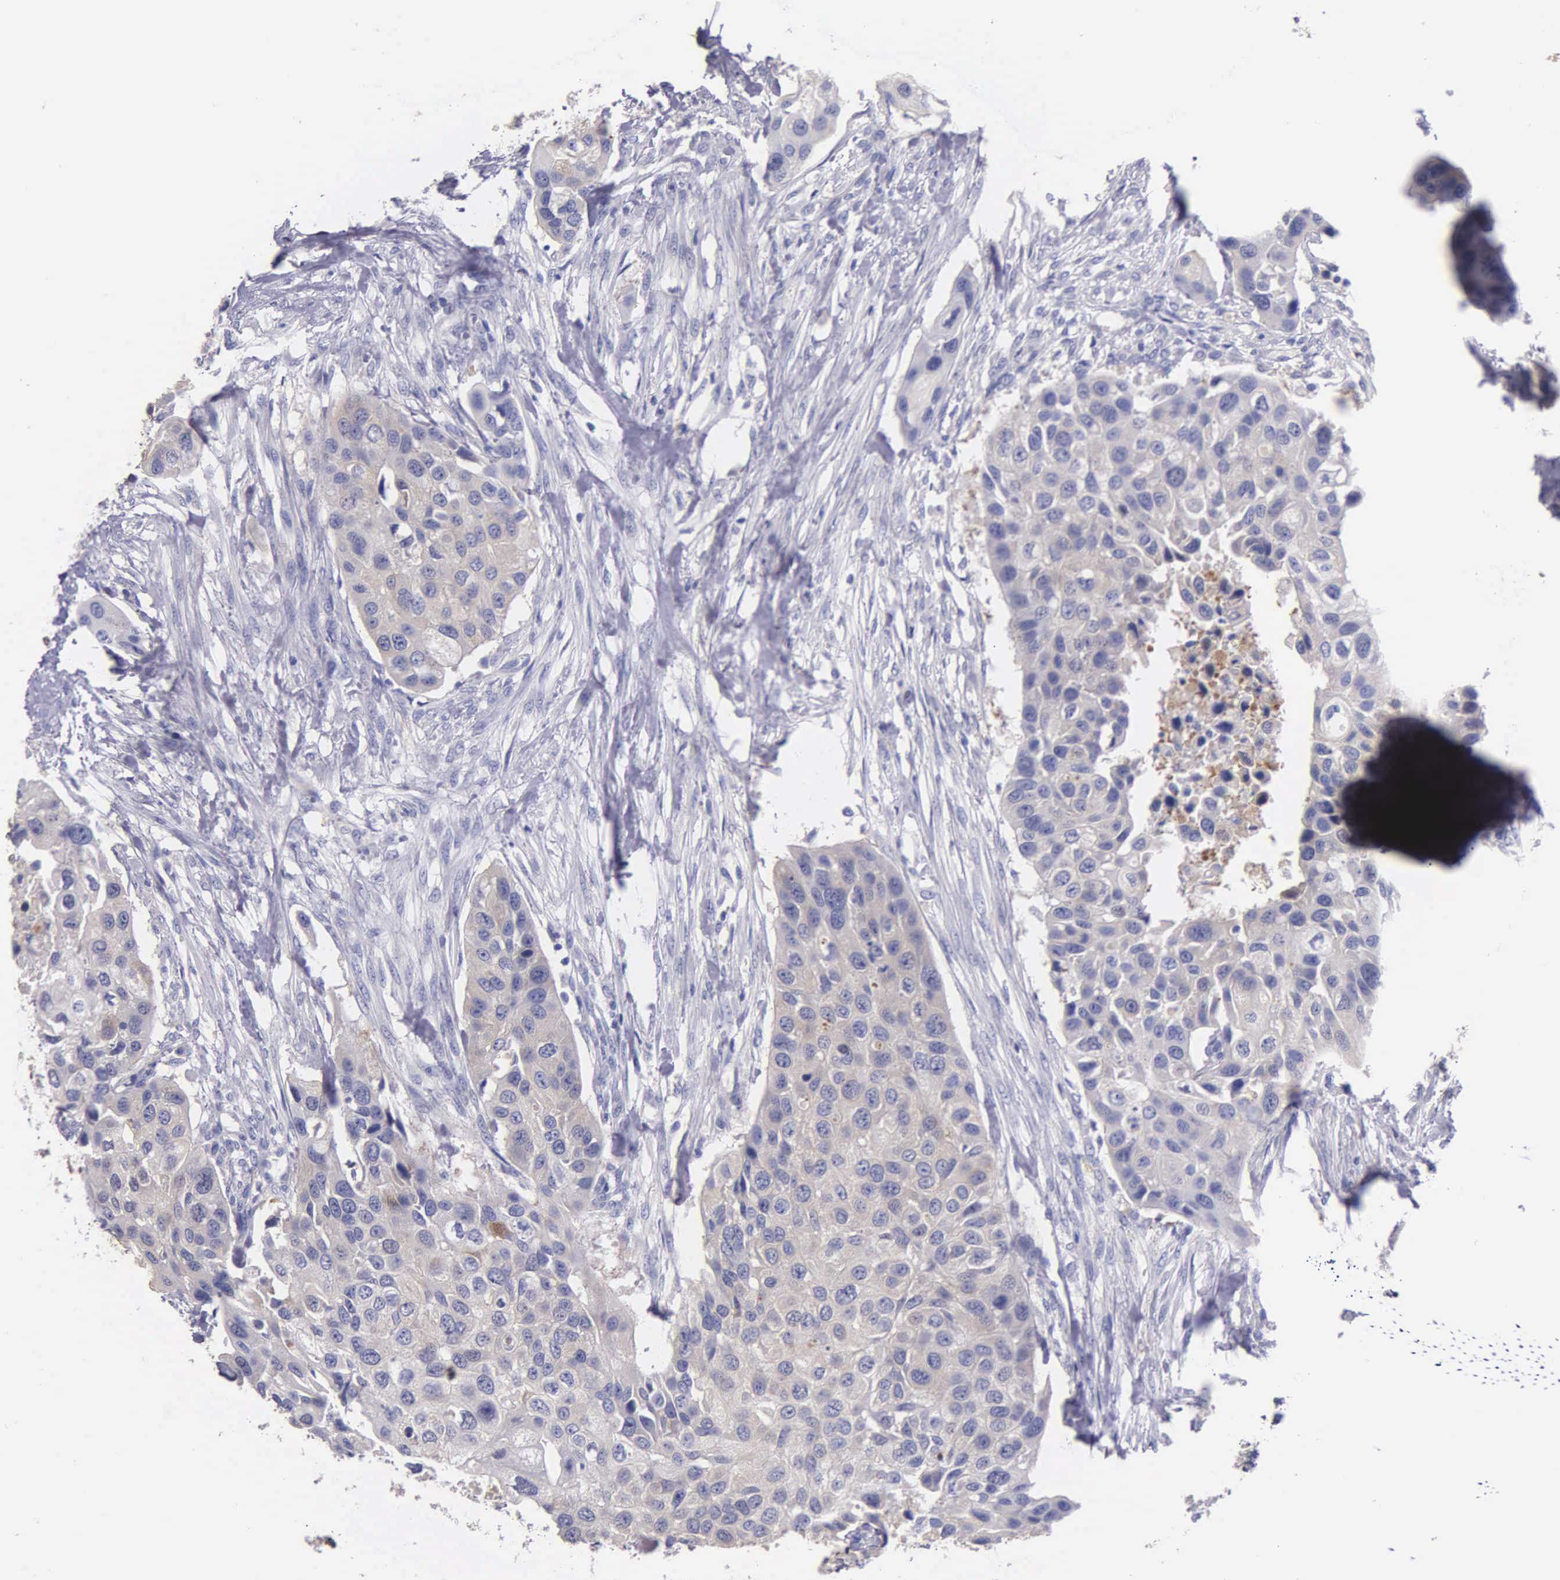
{"staining": {"intensity": "weak", "quantity": "25%-75%", "location": "cytoplasmic/membranous"}, "tissue": "urothelial cancer", "cell_type": "Tumor cells", "image_type": "cancer", "snomed": [{"axis": "morphology", "description": "Urothelial carcinoma, High grade"}, {"axis": "topography", "description": "Urinary bladder"}], "caption": "Protein expression analysis of human urothelial cancer reveals weak cytoplasmic/membranous expression in approximately 25%-75% of tumor cells.", "gene": "GSTT2", "patient": {"sex": "male", "age": 55}}